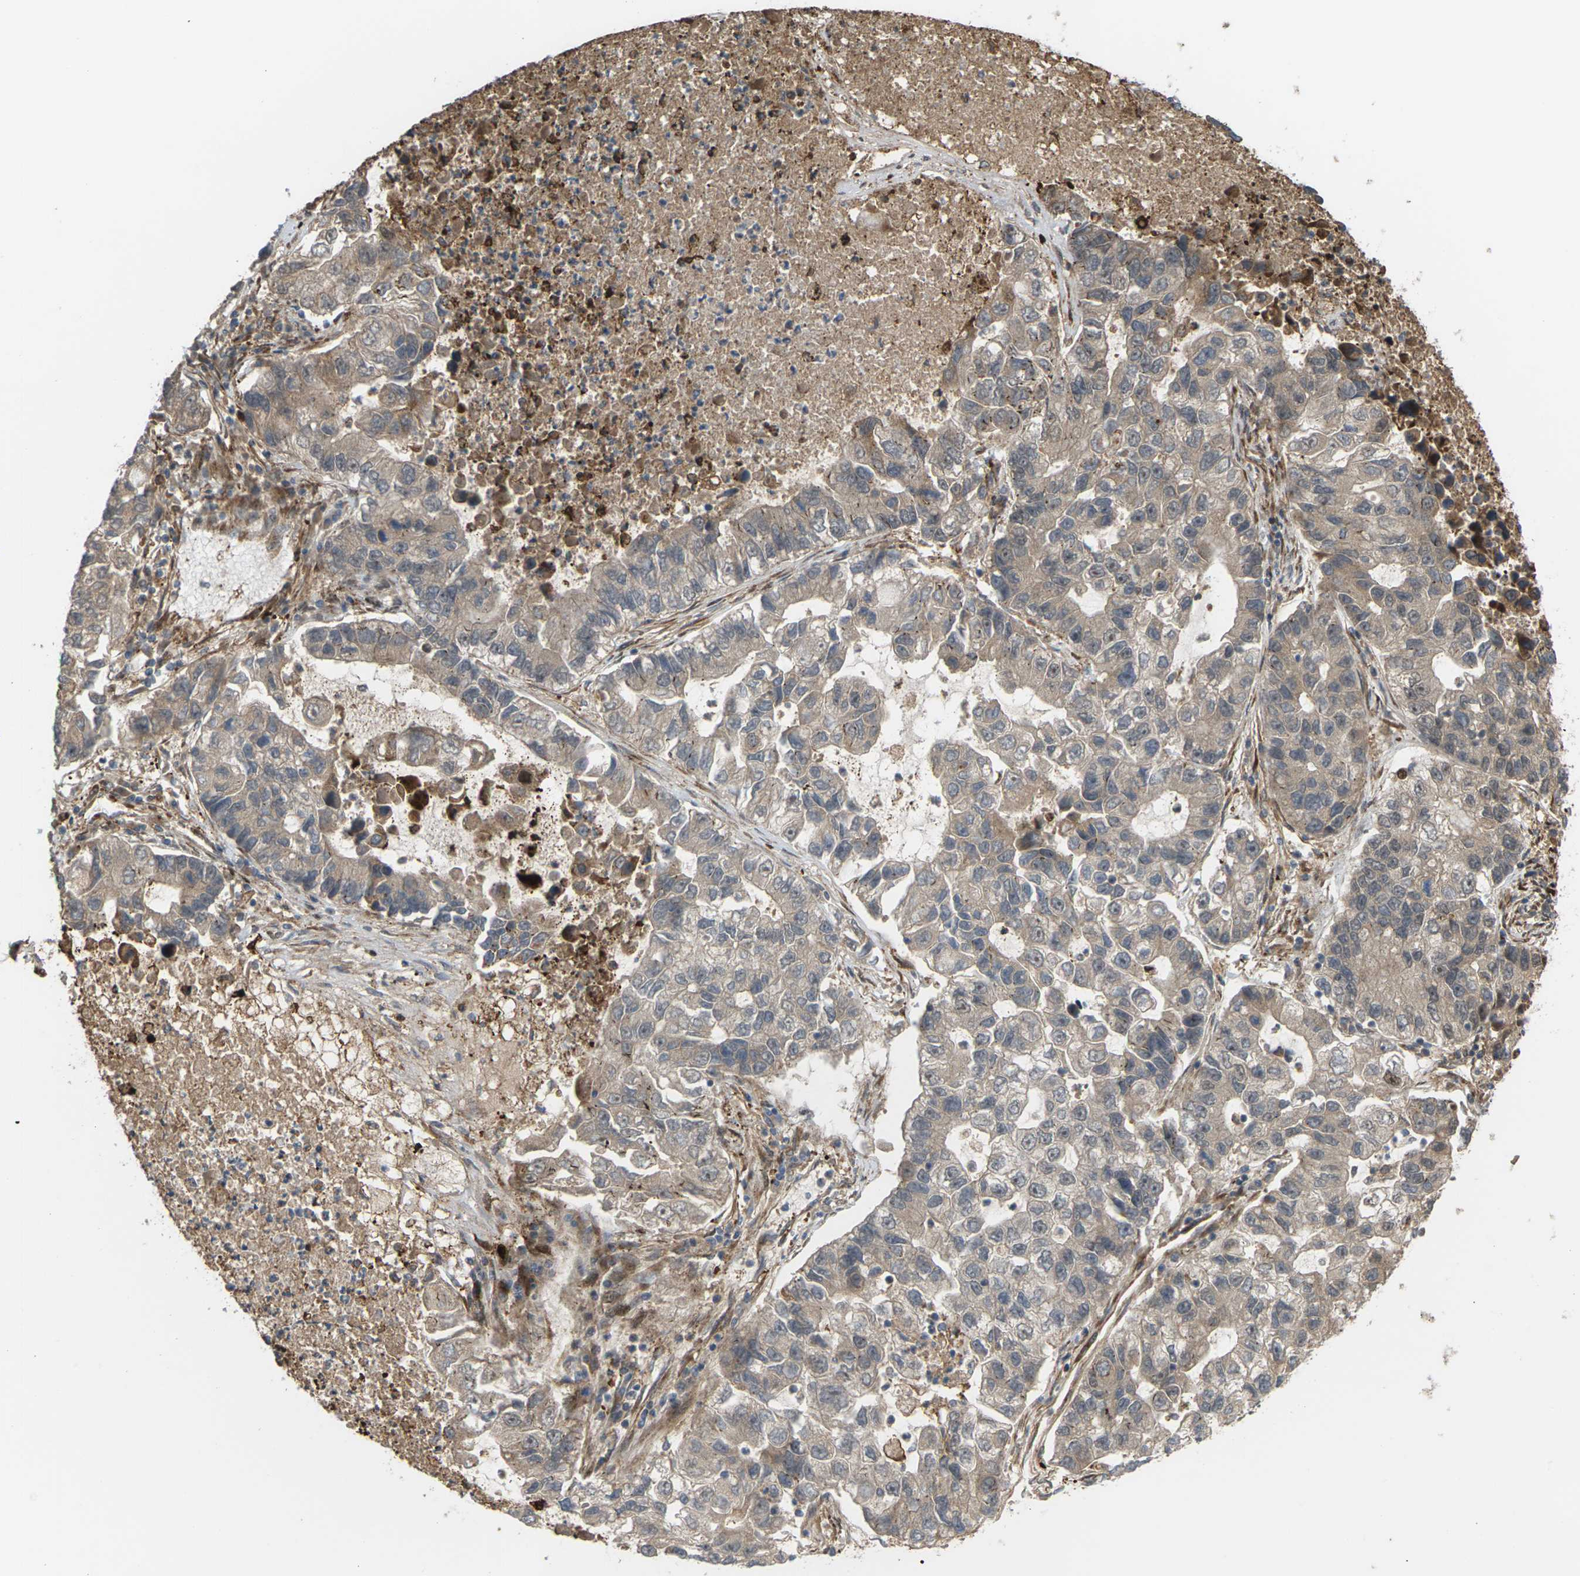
{"staining": {"intensity": "weak", "quantity": ">75%", "location": "cytoplasmic/membranous"}, "tissue": "lung cancer", "cell_type": "Tumor cells", "image_type": "cancer", "snomed": [{"axis": "morphology", "description": "Adenocarcinoma, NOS"}, {"axis": "topography", "description": "Lung"}], "caption": "The immunohistochemical stain highlights weak cytoplasmic/membranous staining in tumor cells of adenocarcinoma (lung) tissue.", "gene": "ROBO1", "patient": {"sex": "female", "age": 51}}